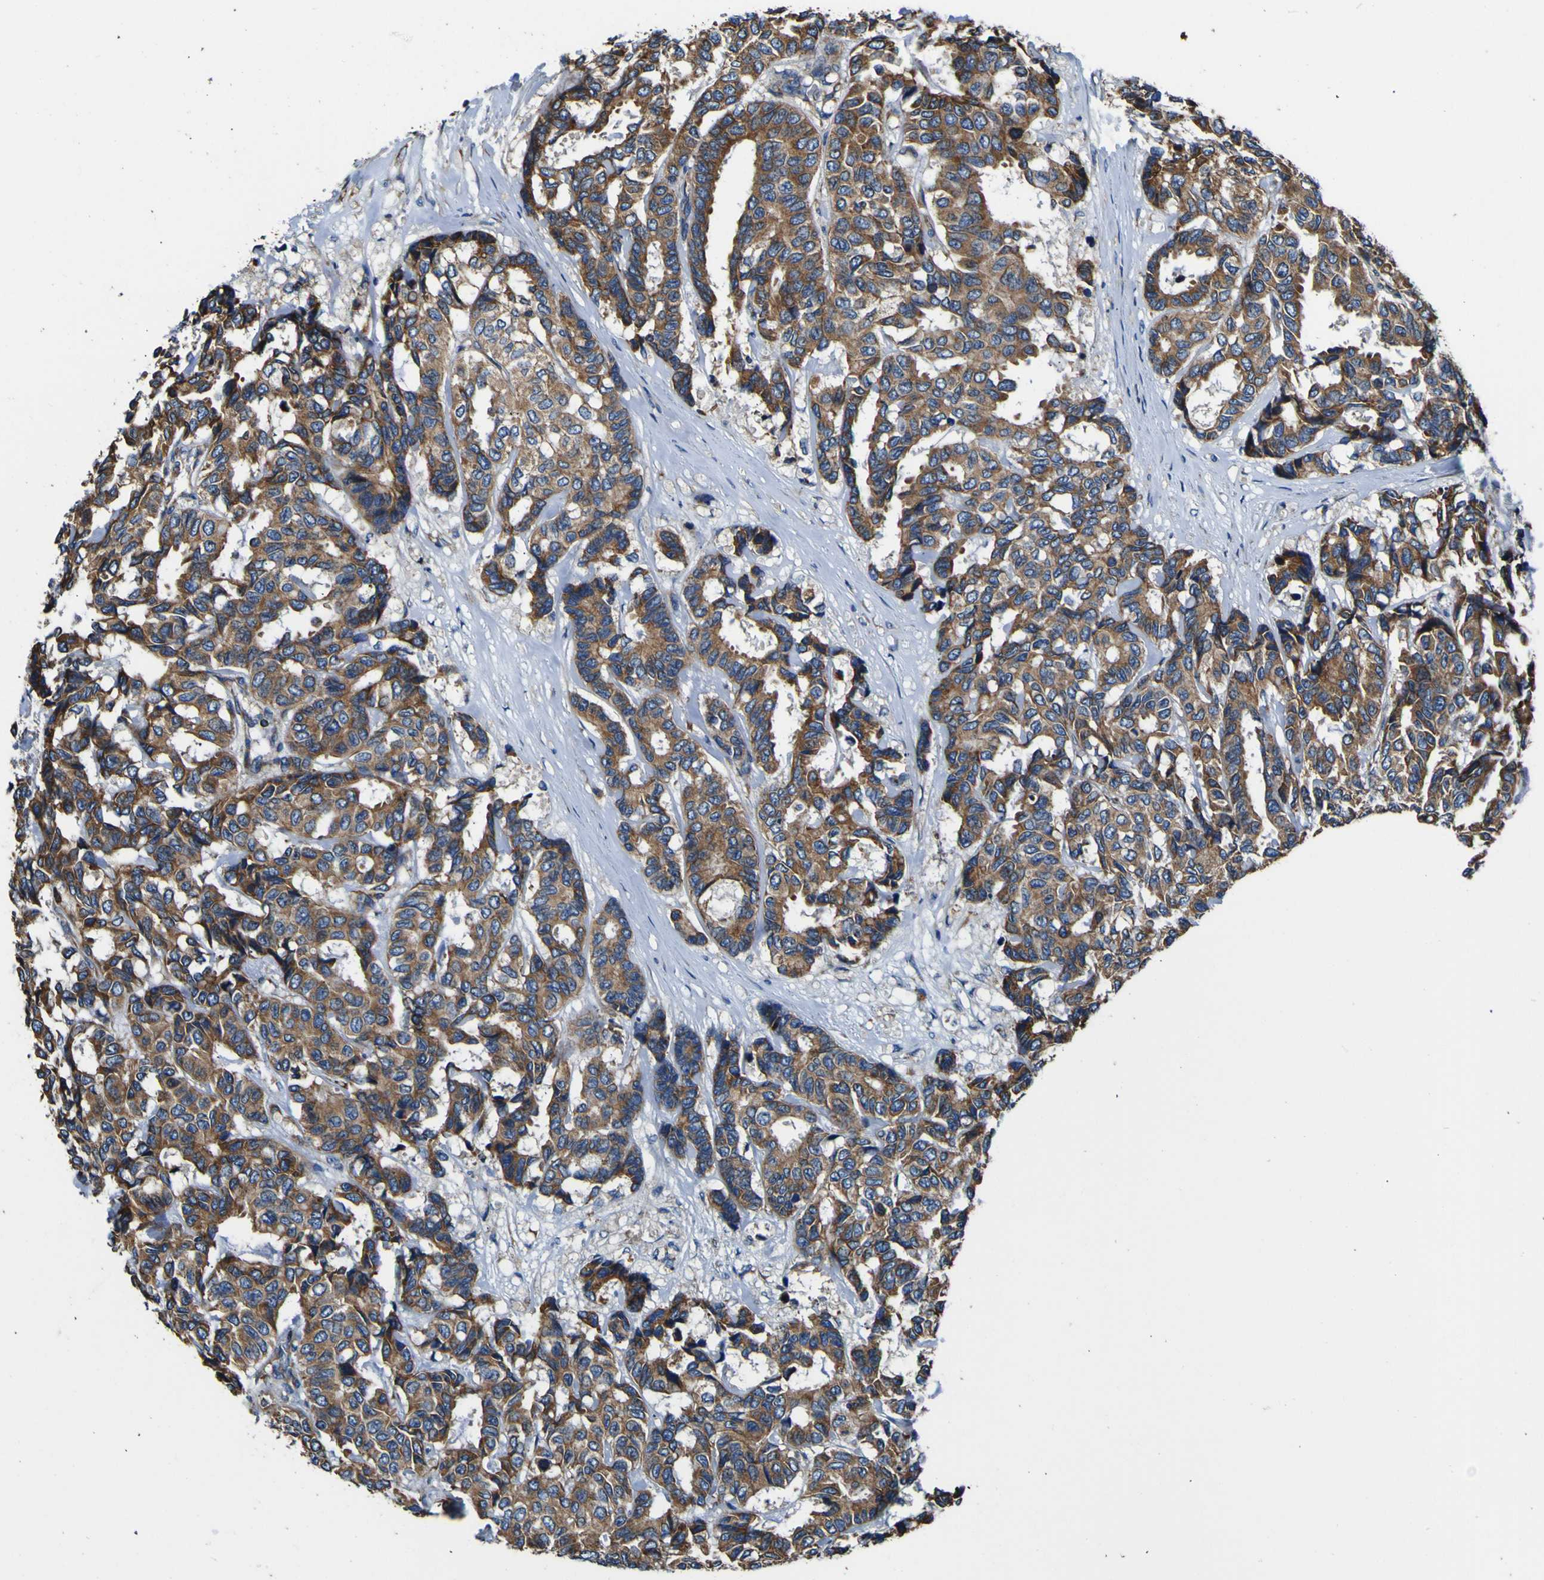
{"staining": {"intensity": "moderate", "quantity": ">75%", "location": "cytoplasmic/membranous"}, "tissue": "breast cancer", "cell_type": "Tumor cells", "image_type": "cancer", "snomed": [{"axis": "morphology", "description": "Duct carcinoma"}, {"axis": "topography", "description": "Breast"}], "caption": "Tumor cells exhibit medium levels of moderate cytoplasmic/membranous expression in approximately >75% of cells in human breast cancer (intraductal carcinoma).", "gene": "INPP5A", "patient": {"sex": "female", "age": 87}}